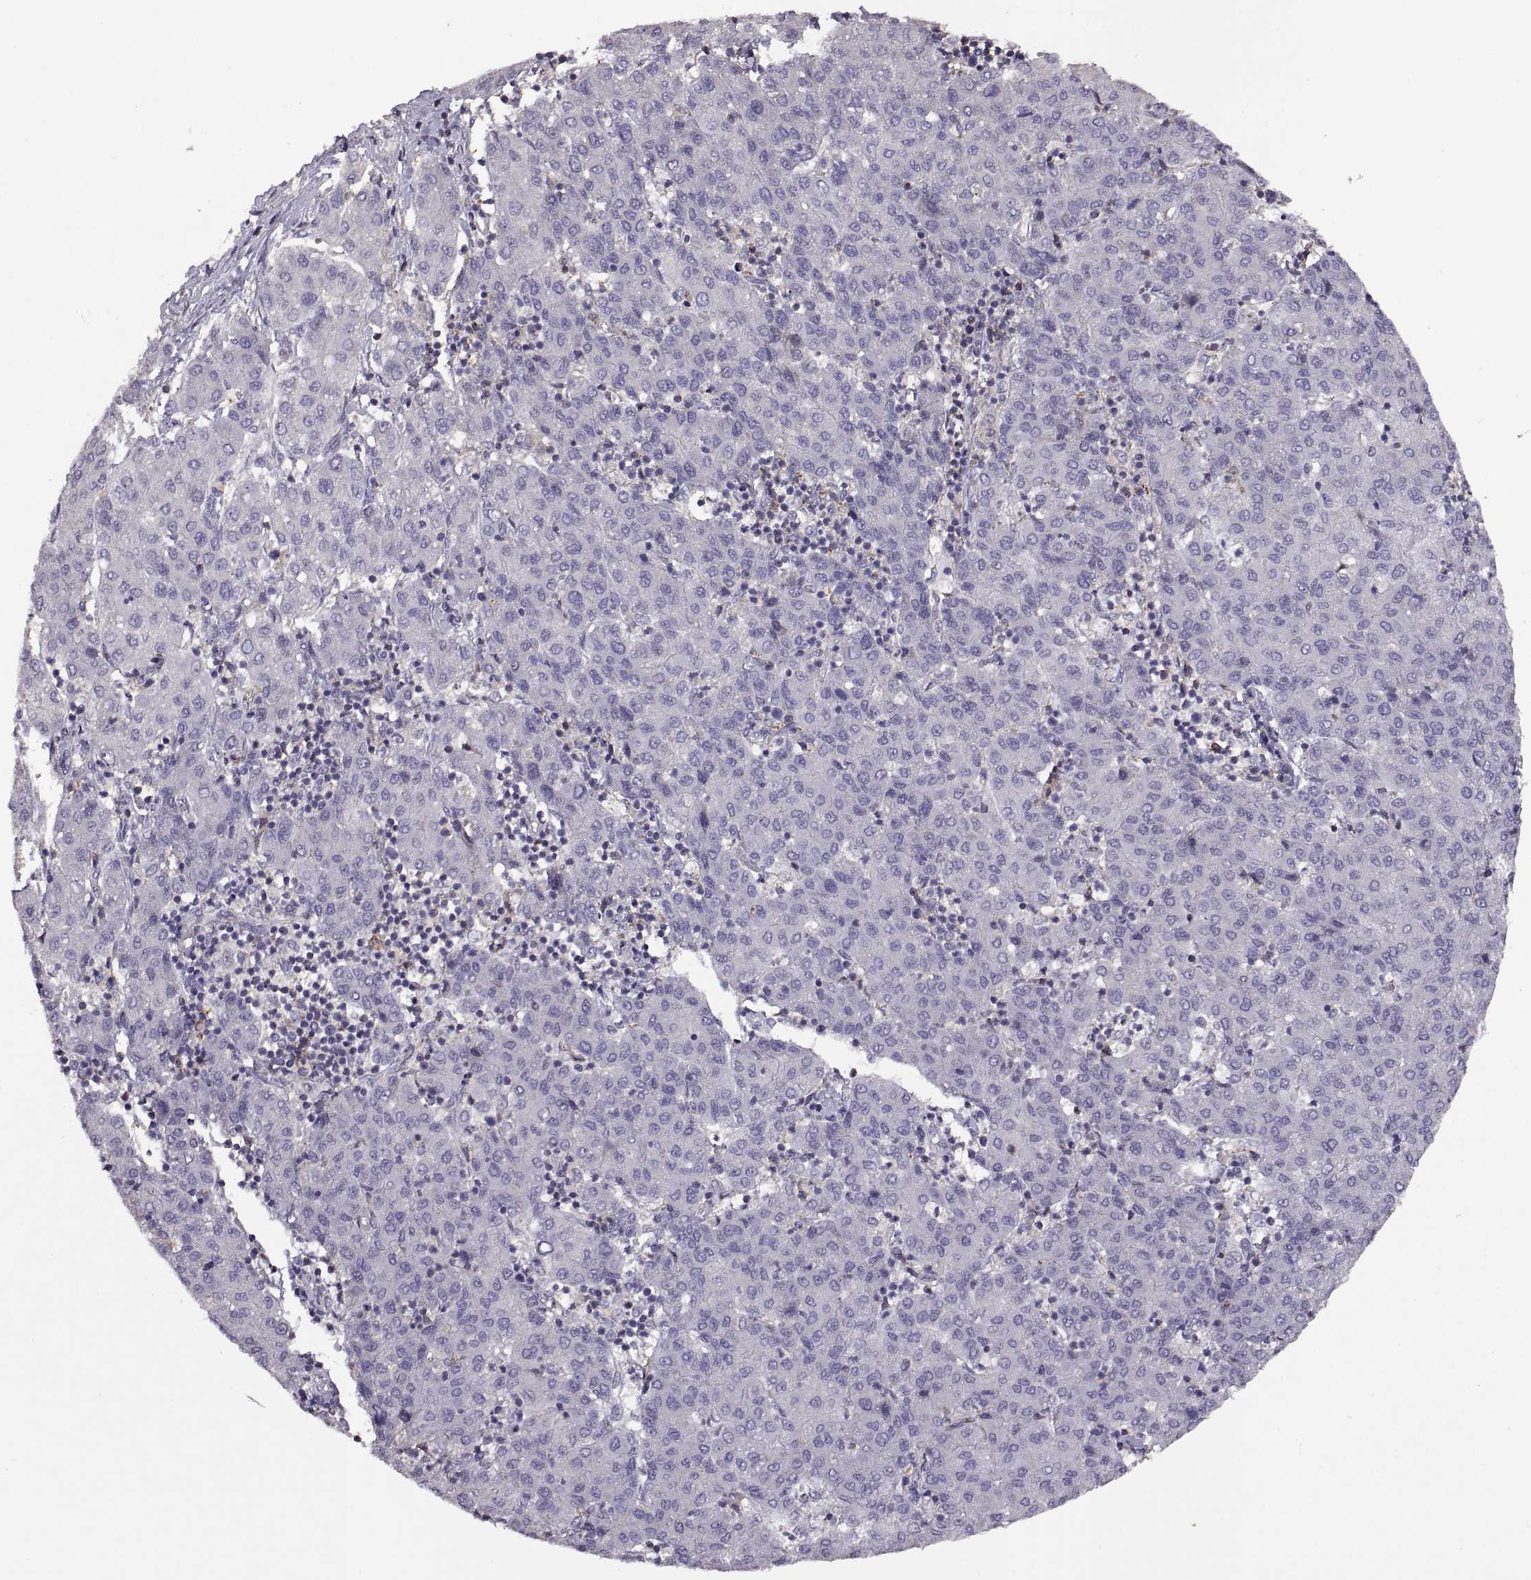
{"staining": {"intensity": "negative", "quantity": "none", "location": "none"}, "tissue": "liver cancer", "cell_type": "Tumor cells", "image_type": "cancer", "snomed": [{"axis": "morphology", "description": "Carcinoma, Hepatocellular, NOS"}, {"axis": "topography", "description": "Liver"}], "caption": "Immunohistochemical staining of human liver cancer shows no significant expression in tumor cells.", "gene": "NMNAT2", "patient": {"sex": "male", "age": 65}}